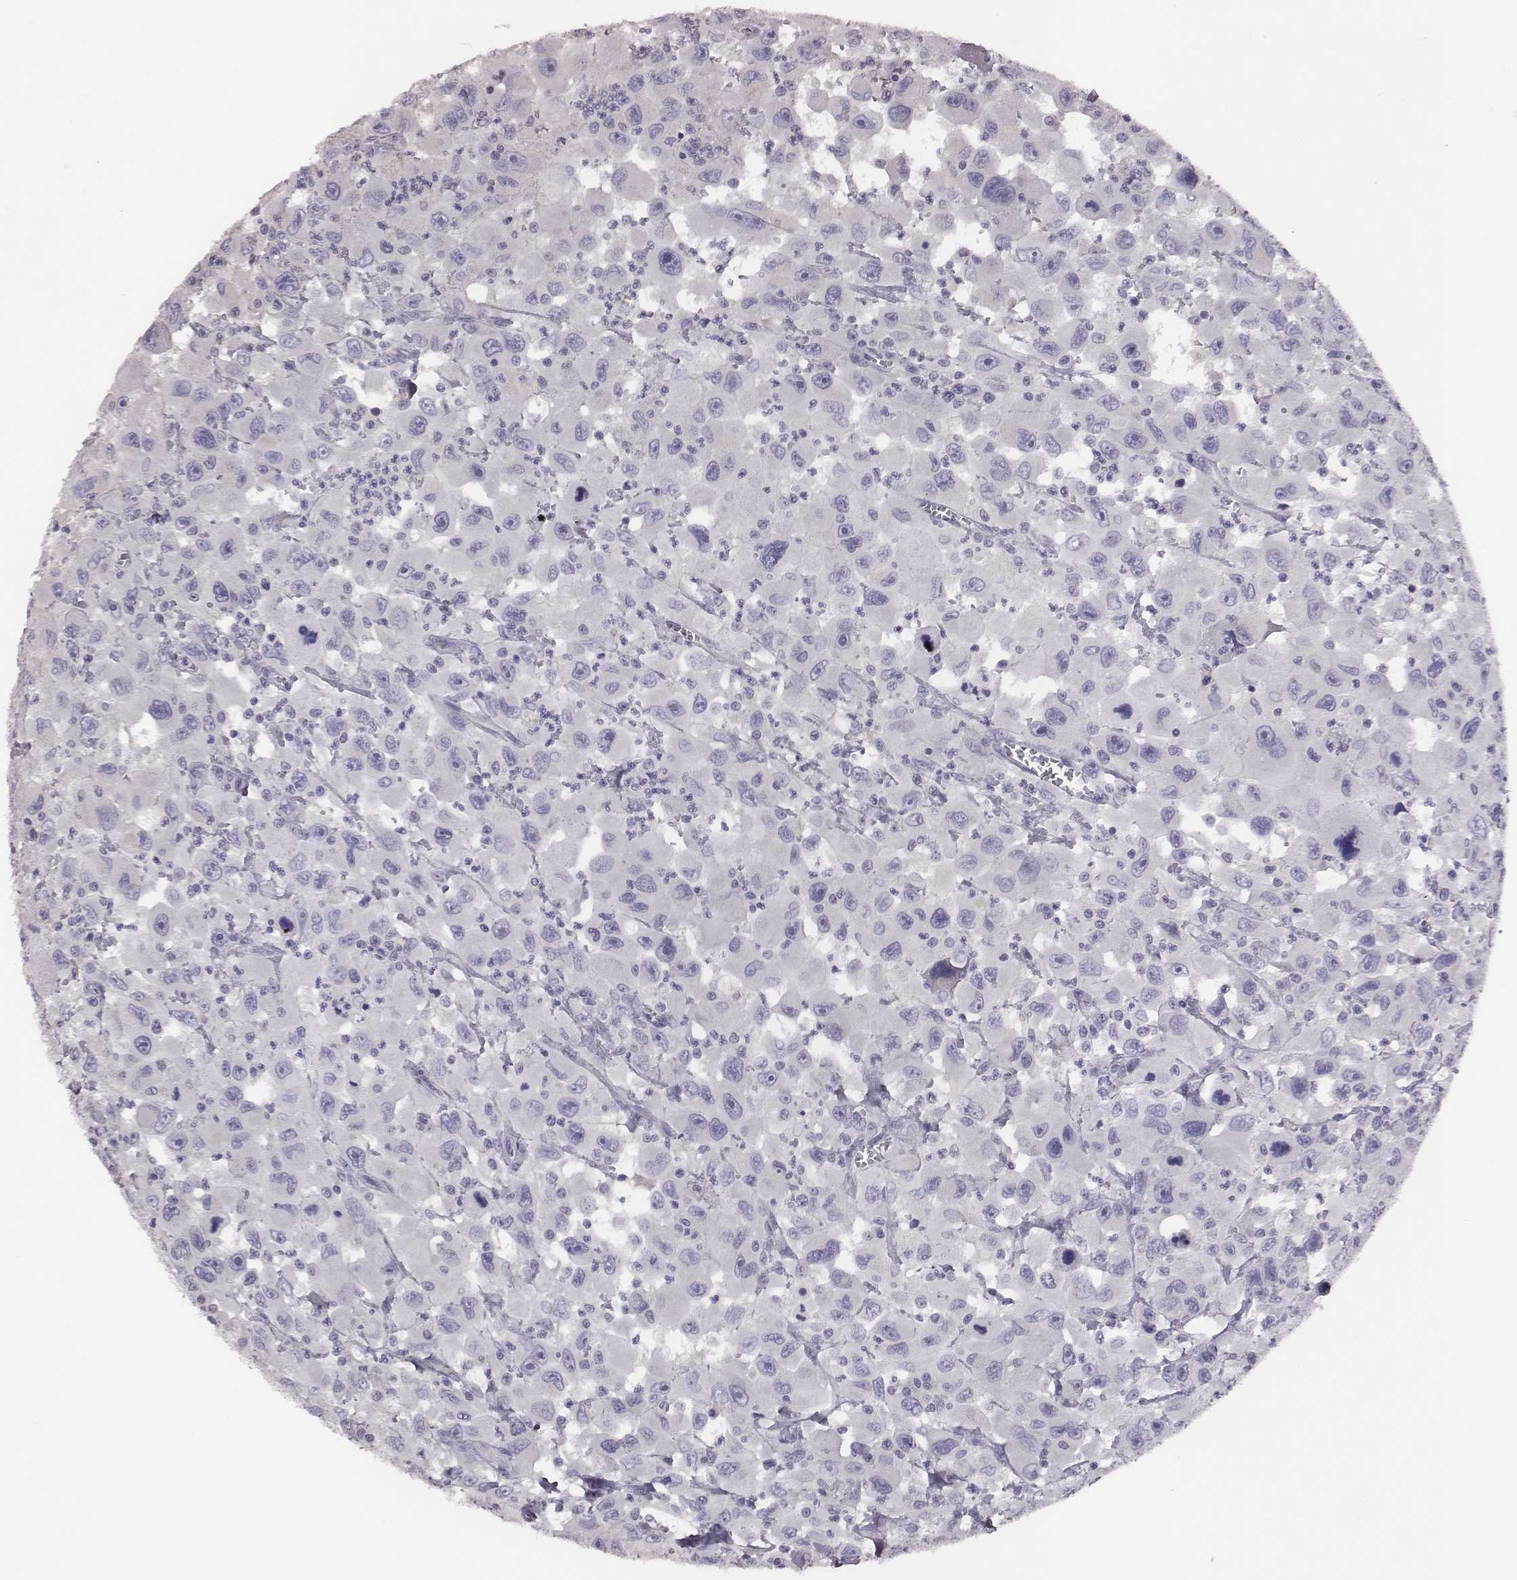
{"staining": {"intensity": "negative", "quantity": "none", "location": "none"}, "tissue": "head and neck cancer", "cell_type": "Tumor cells", "image_type": "cancer", "snomed": [{"axis": "morphology", "description": "Squamous cell carcinoma, NOS"}, {"axis": "morphology", "description": "Squamous cell carcinoma, metastatic, NOS"}, {"axis": "topography", "description": "Oral tissue"}, {"axis": "topography", "description": "Head-Neck"}], "caption": "Tumor cells show no significant protein positivity in head and neck cancer.", "gene": "P2RY10", "patient": {"sex": "female", "age": 85}}